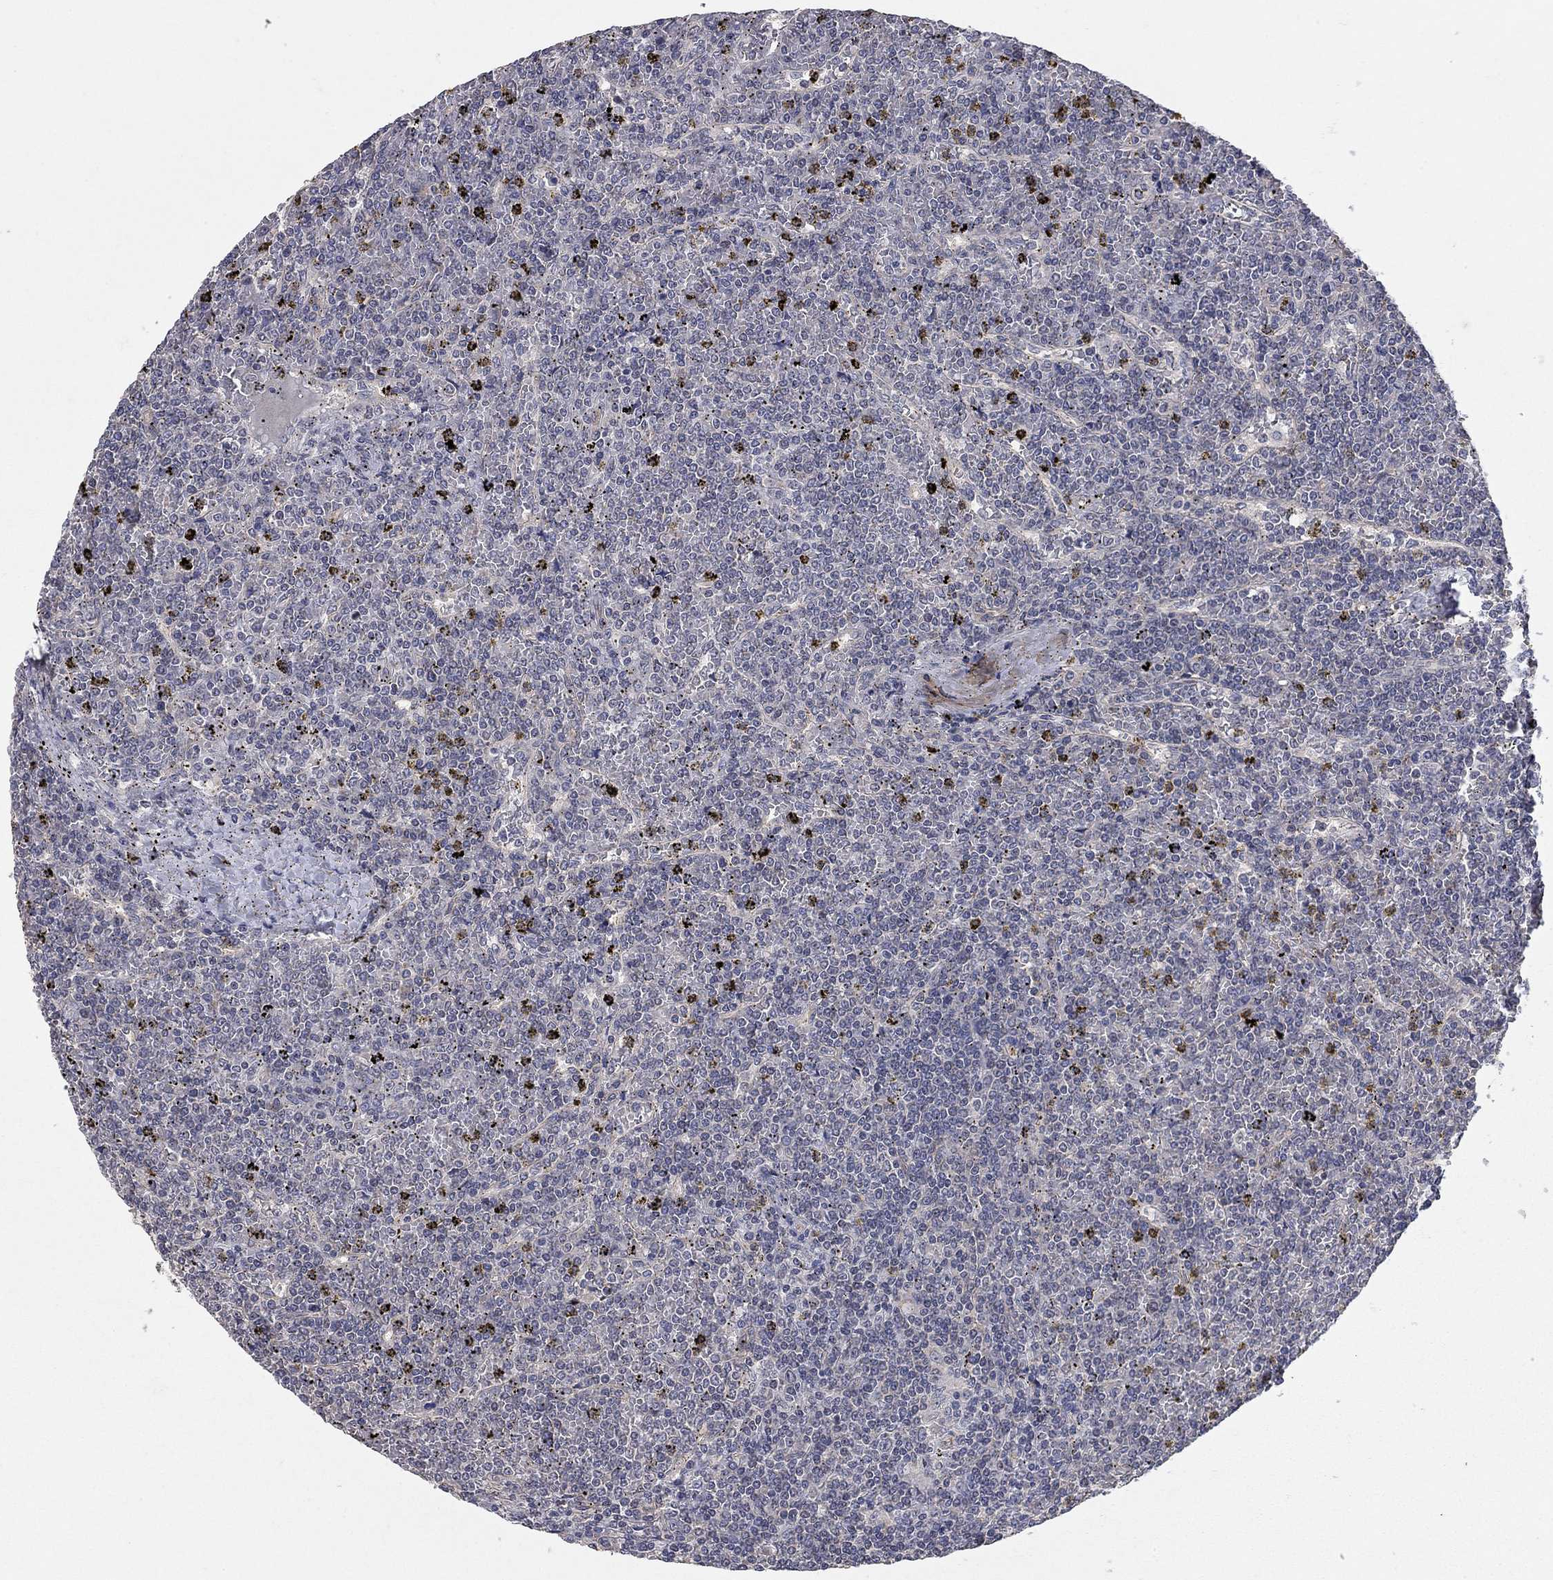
{"staining": {"intensity": "negative", "quantity": "none", "location": "none"}, "tissue": "lymphoma", "cell_type": "Tumor cells", "image_type": "cancer", "snomed": [{"axis": "morphology", "description": "Malignant lymphoma, non-Hodgkin's type, Low grade"}, {"axis": "topography", "description": "Spleen"}], "caption": "An immunohistochemistry photomicrograph of low-grade malignant lymphoma, non-Hodgkin's type is shown. There is no staining in tumor cells of low-grade malignant lymphoma, non-Hodgkin's type. Nuclei are stained in blue.", "gene": "WASF3", "patient": {"sex": "female", "age": 19}}